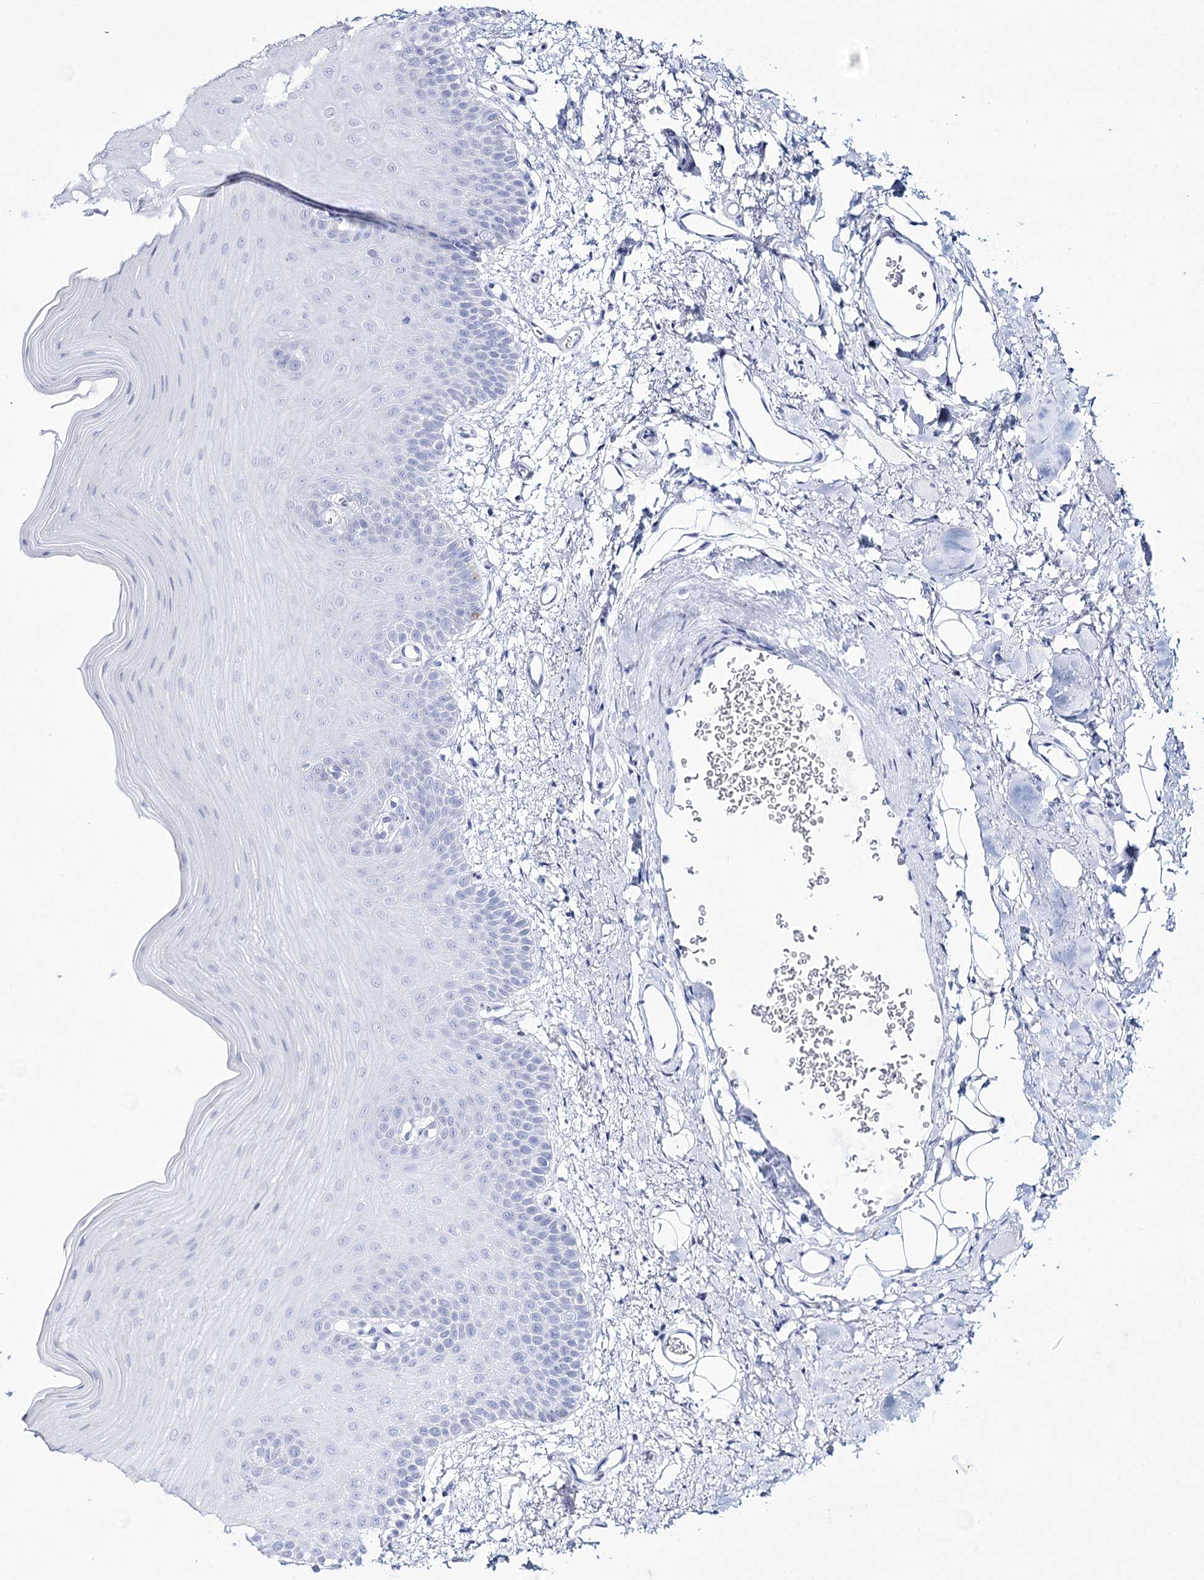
{"staining": {"intensity": "negative", "quantity": "none", "location": "none"}, "tissue": "oral mucosa", "cell_type": "Squamous epithelial cells", "image_type": "normal", "snomed": [{"axis": "morphology", "description": "Normal tissue, NOS"}, {"axis": "topography", "description": "Oral tissue"}], "caption": "Immunohistochemistry histopathology image of unremarkable human oral mucosa stained for a protein (brown), which shows no staining in squamous epithelial cells.", "gene": "ME3", "patient": {"sex": "male", "age": 68}}